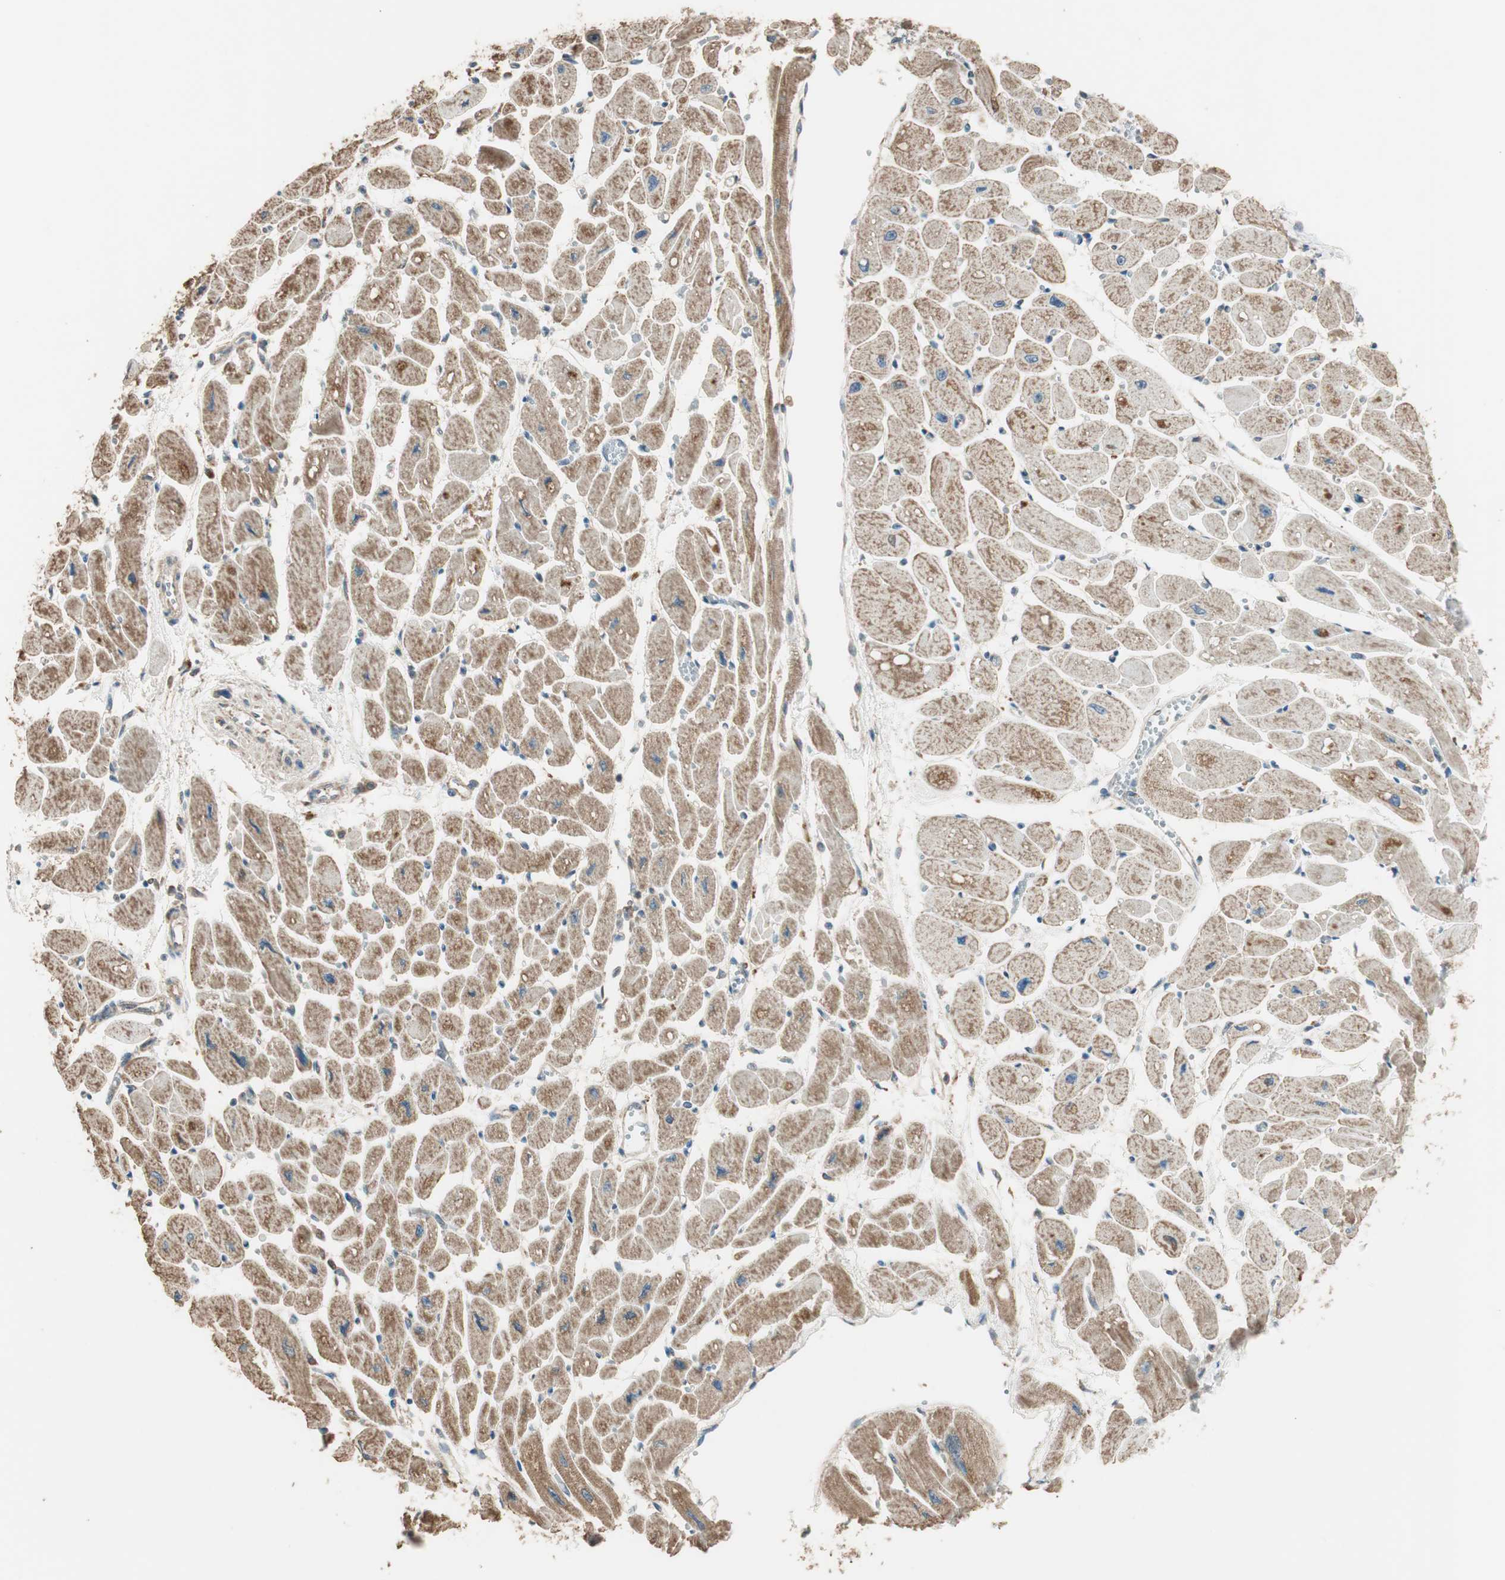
{"staining": {"intensity": "moderate", "quantity": ">75%", "location": "cytoplasmic/membranous"}, "tissue": "heart muscle", "cell_type": "Cardiomyocytes", "image_type": "normal", "snomed": [{"axis": "morphology", "description": "Normal tissue, NOS"}, {"axis": "topography", "description": "Heart"}], "caption": "Immunohistochemical staining of normal human heart muscle exhibits >75% levels of moderate cytoplasmic/membranous protein expression in about >75% of cardiomyocytes.", "gene": "TRIM21", "patient": {"sex": "female", "age": 54}}